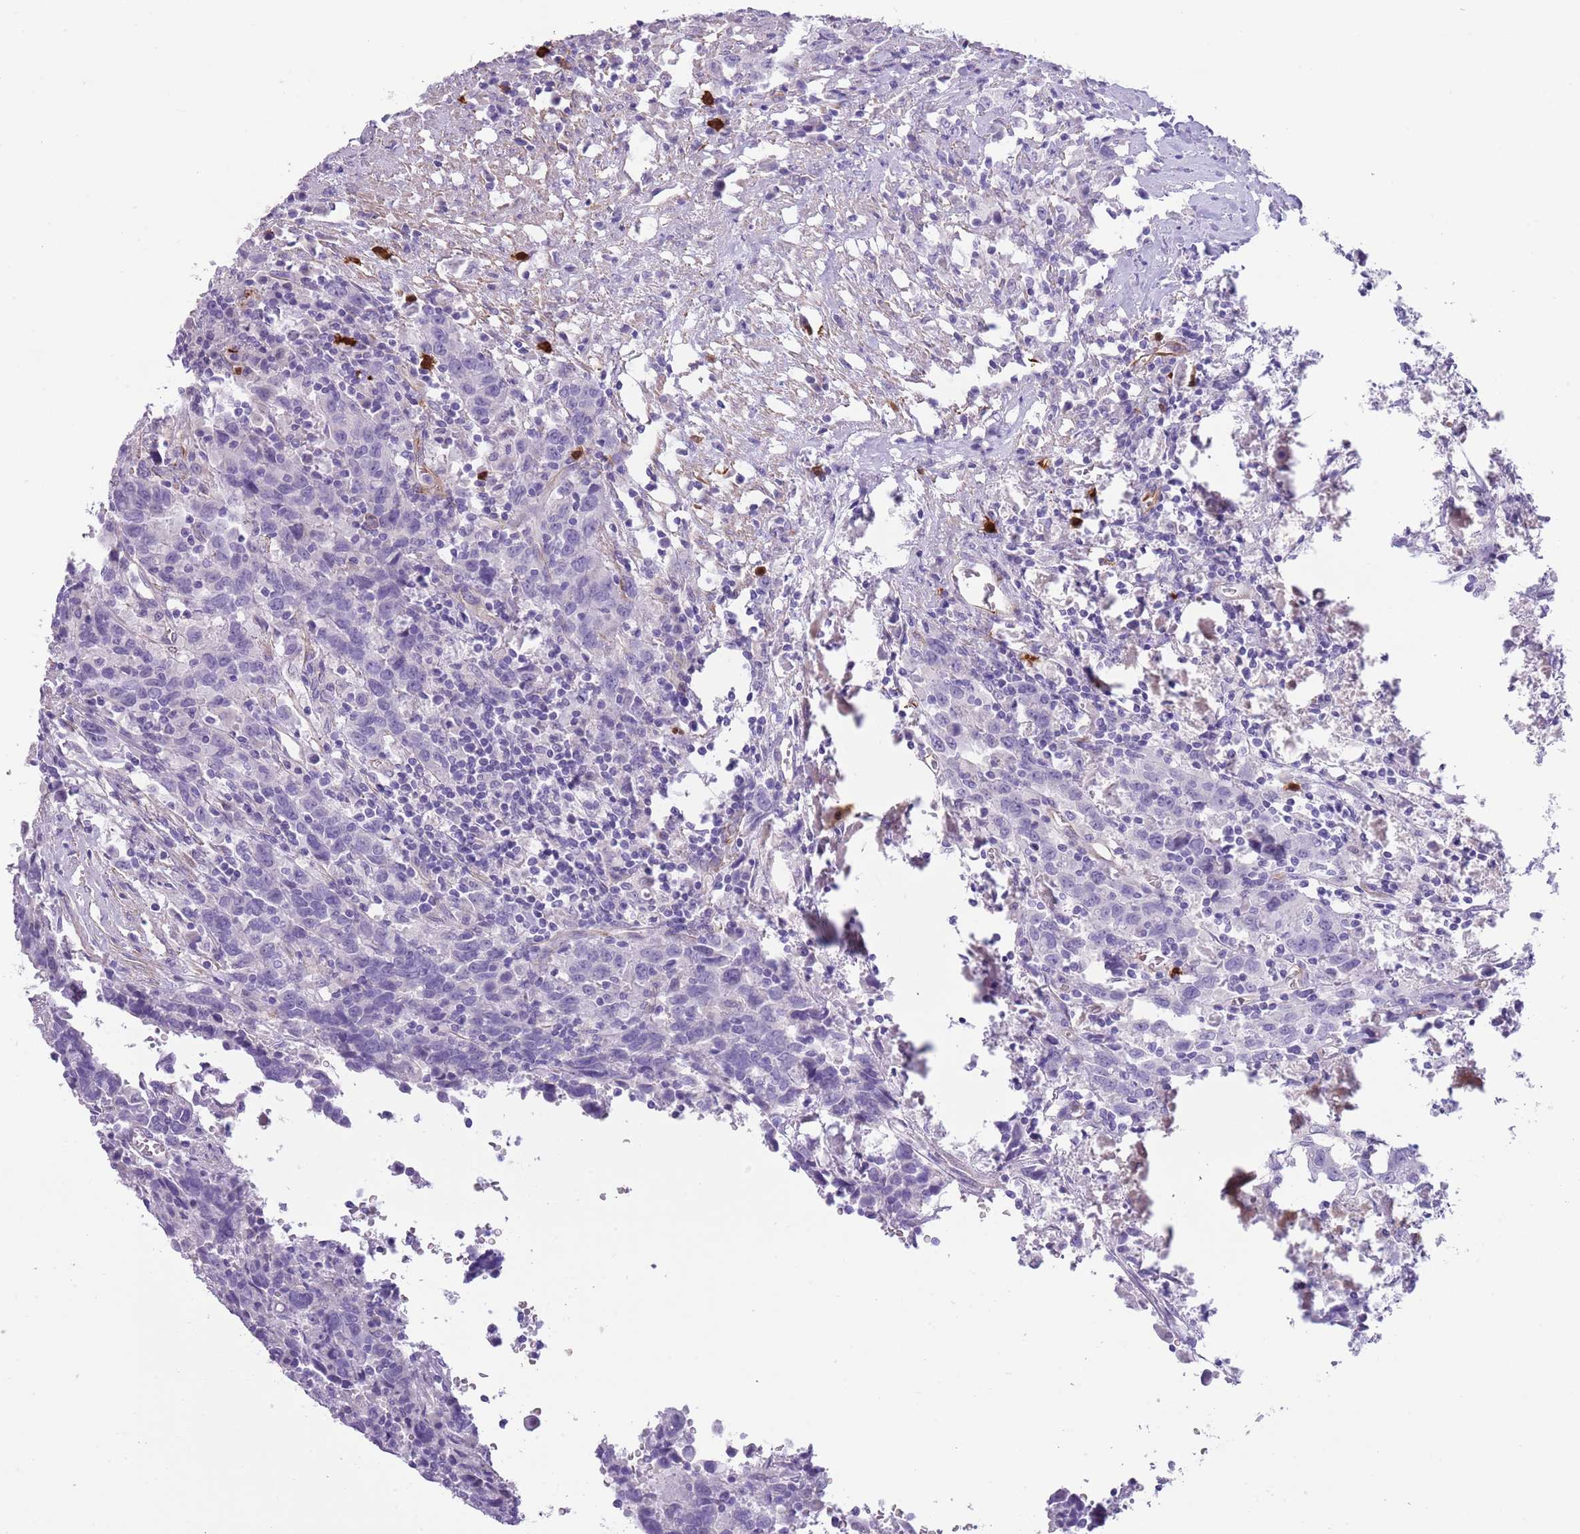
{"staining": {"intensity": "negative", "quantity": "none", "location": "none"}, "tissue": "urothelial cancer", "cell_type": "Tumor cells", "image_type": "cancer", "snomed": [{"axis": "morphology", "description": "Urothelial carcinoma, High grade"}, {"axis": "topography", "description": "Urinary bladder"}], "caption": "Histopathology image shows no significant protein positivity in tumor cells of urothelial carcinoma (high-grade). (DAB immunohistochemistry (IHC), high magnification).", "gene": "TSGA13", "patient": {"sex": "male", "age": 61}}